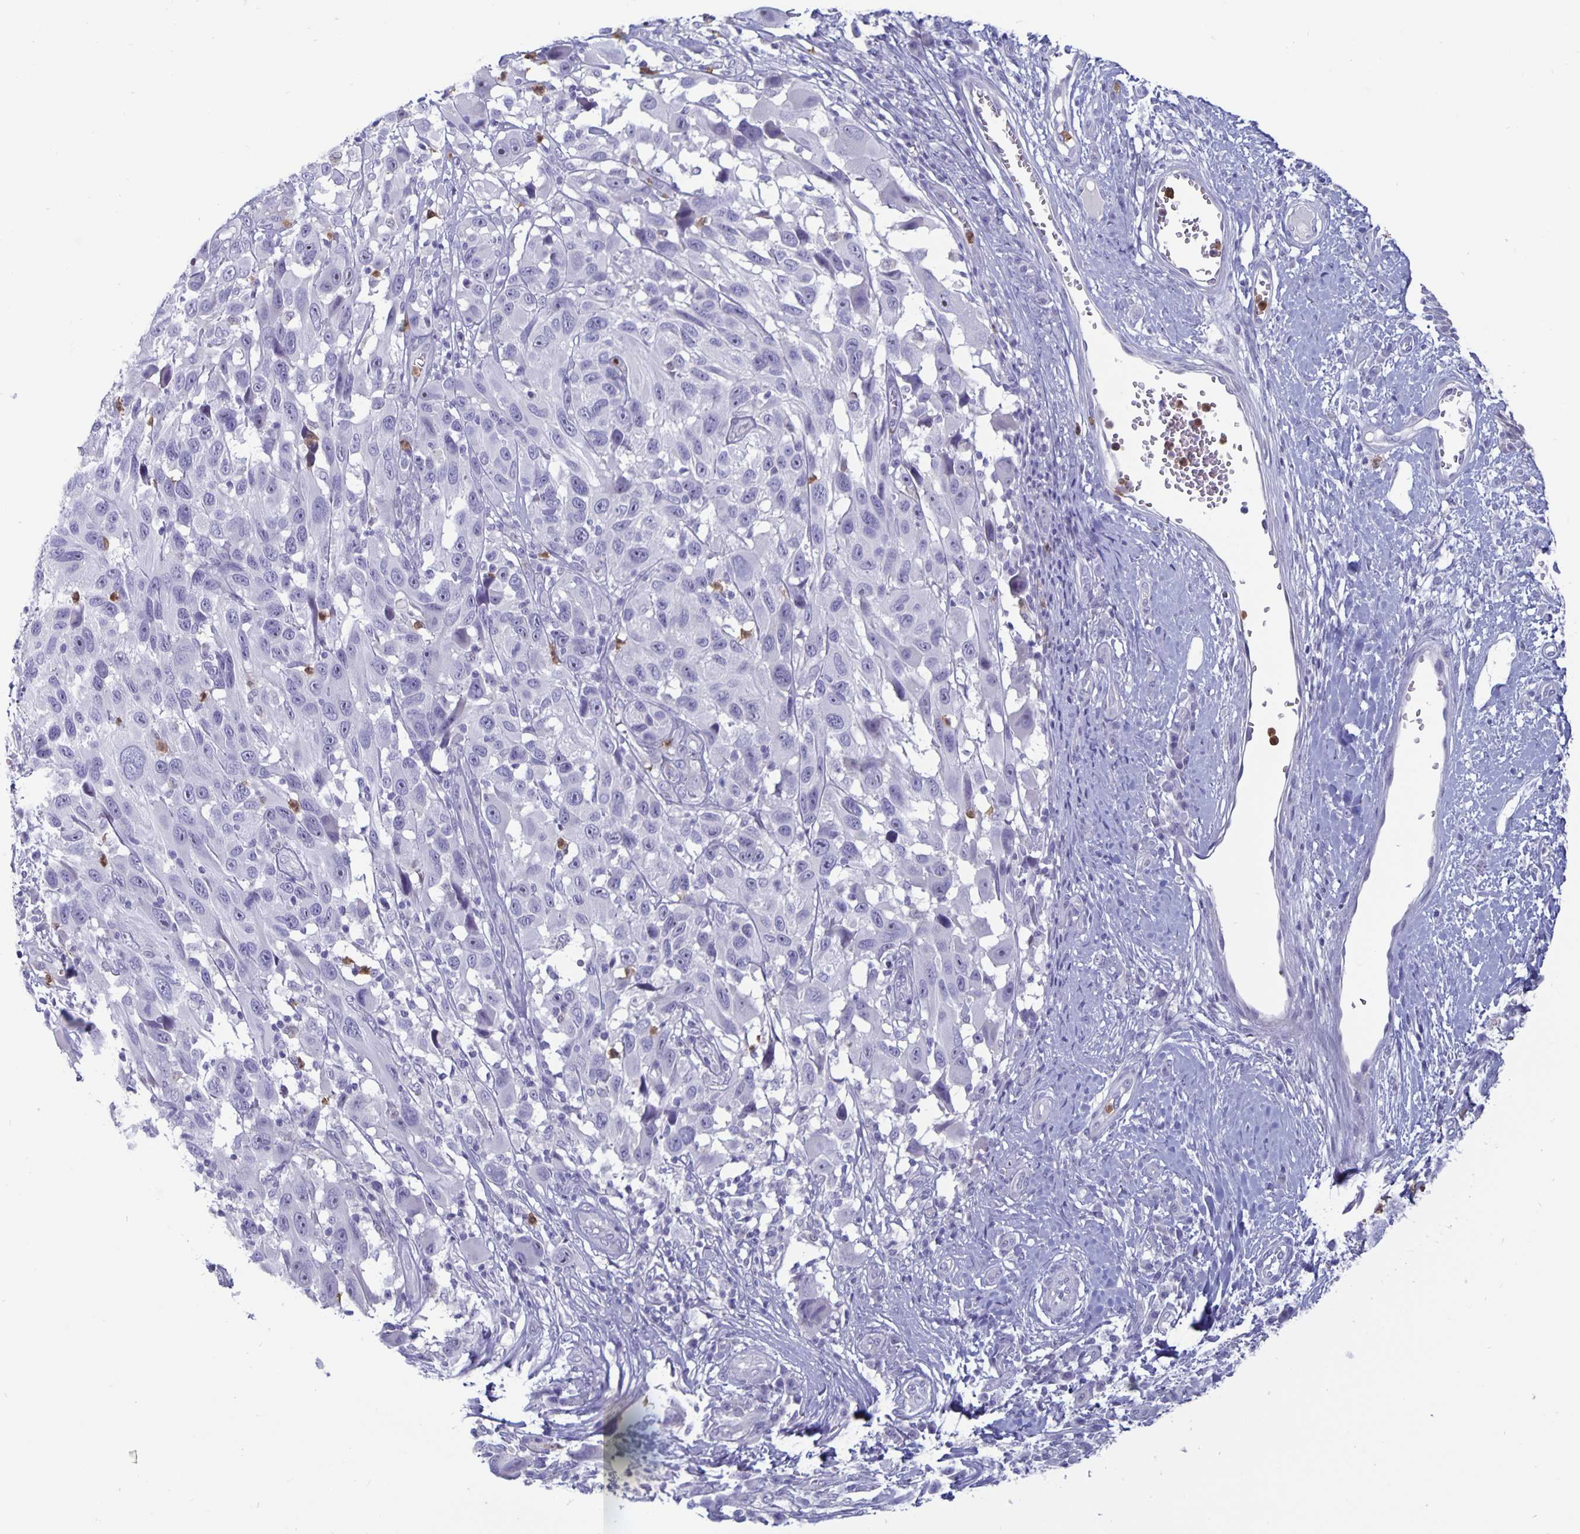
{"staining": {"intensity": "negative", "quantity": "none", "location": "none"}, "tissue": "melanoma", "cell_type": "Tumor cells", "image_type": "cancer", "snomed": [{"axis": "morphology", "description": "Malignant melanoma, NOS"}, {"axis": "topography", "description": "Skin"}], "caption": "The photomicrograph displays no significant staining in tumor cells of malignant melanoma.", "gene": "PLCB3", "patient": {"sex": "male", "age": 53}}